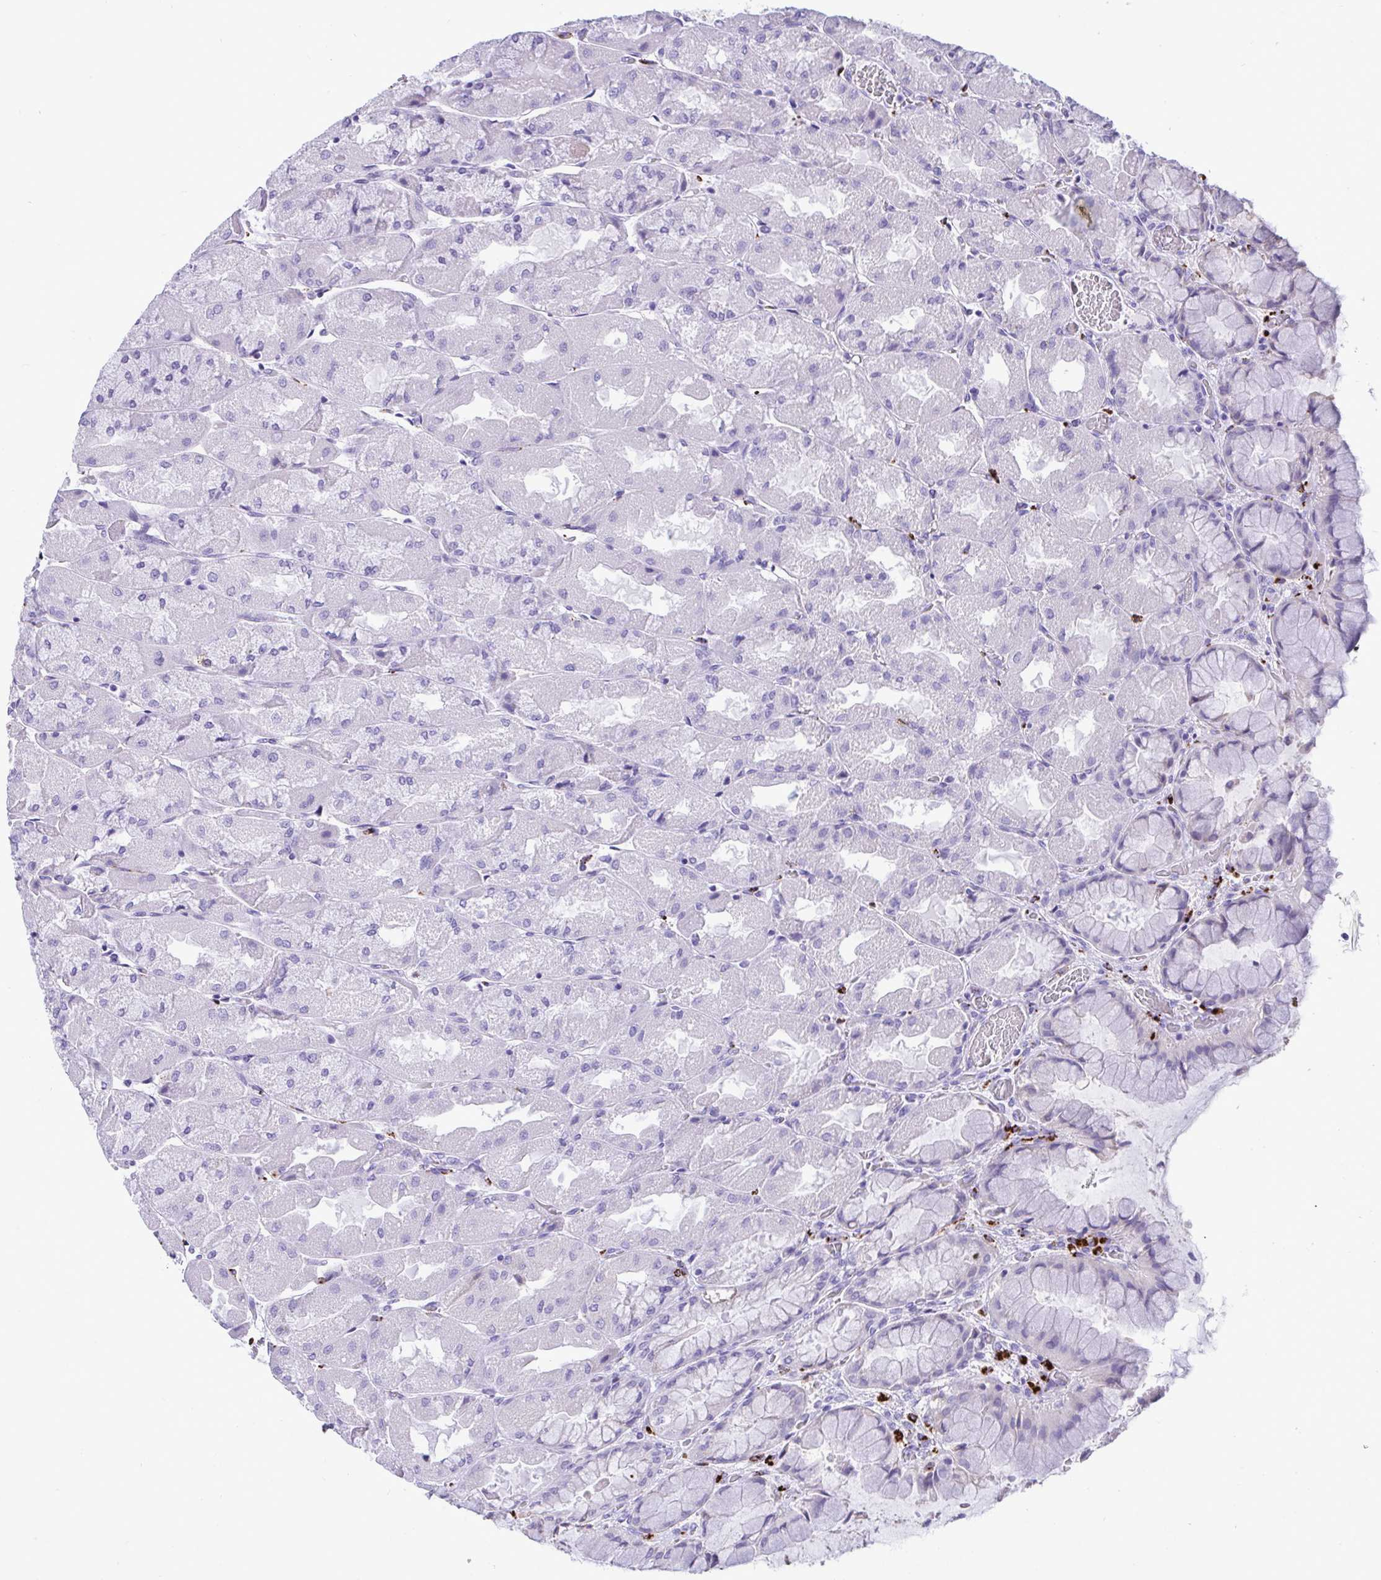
{"staining": {"intensity": "negative", "quantity": "none", "location": "none"}, "tissue": "stomach", "cell_type": "Glandular cells", "image_type": "normal", "snomed": [{"axis": "morphology", "description": "Normal tissue, NOS"}, {"axis": "topography", "description": "Stomach"}], "caption": "The IHC micrograph has no significant positivity in glandular cells of stomach.", "gene": "CPVL", "patient": {"sex": "female", "age": 61}}